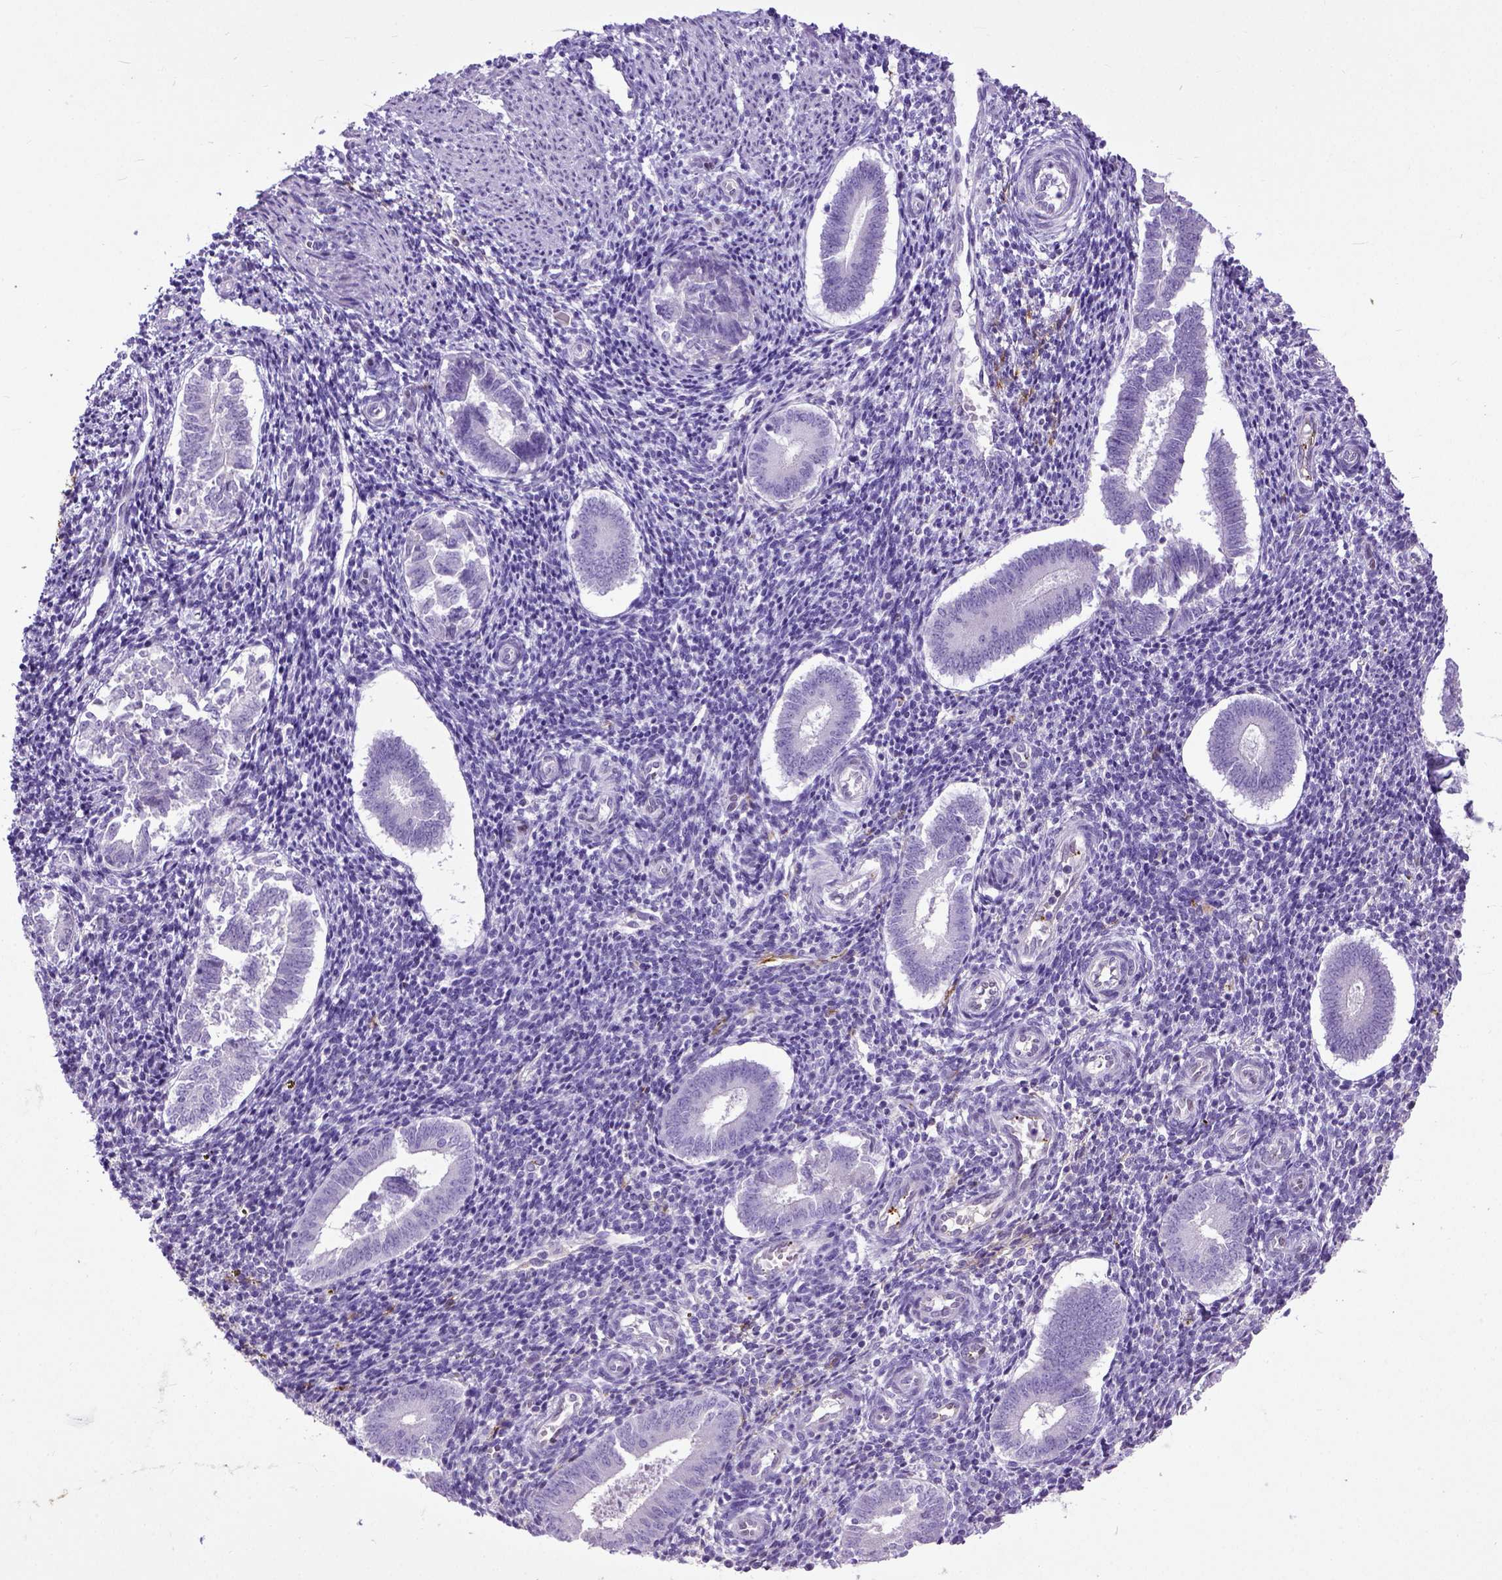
{"staining": {"intensity": "negative", "quantity": "none", "location": "none"}, "tissue": "endometrium", "cell_type": "Cells in endometrial stroma", "image_type": "normal", "snomed": [{"axis": "morphology", "description": "Normal tissue, NOS"}, {"axis": "topography", "description": "Endometrium"}], "caption": "DAB (3,3'-diaminobenzidine) immunohistochemical staining of normal human endometrium displays no significant positivity in cells in endometrial stroma. (Stains: DAB immunohistochemistry (IHC) with hematoxylin counter stain, Microscopy: brightfield microscopy at high magnification).", "gene": "ADAMTS8", "patient": {"sex": "female", "age": 25}}